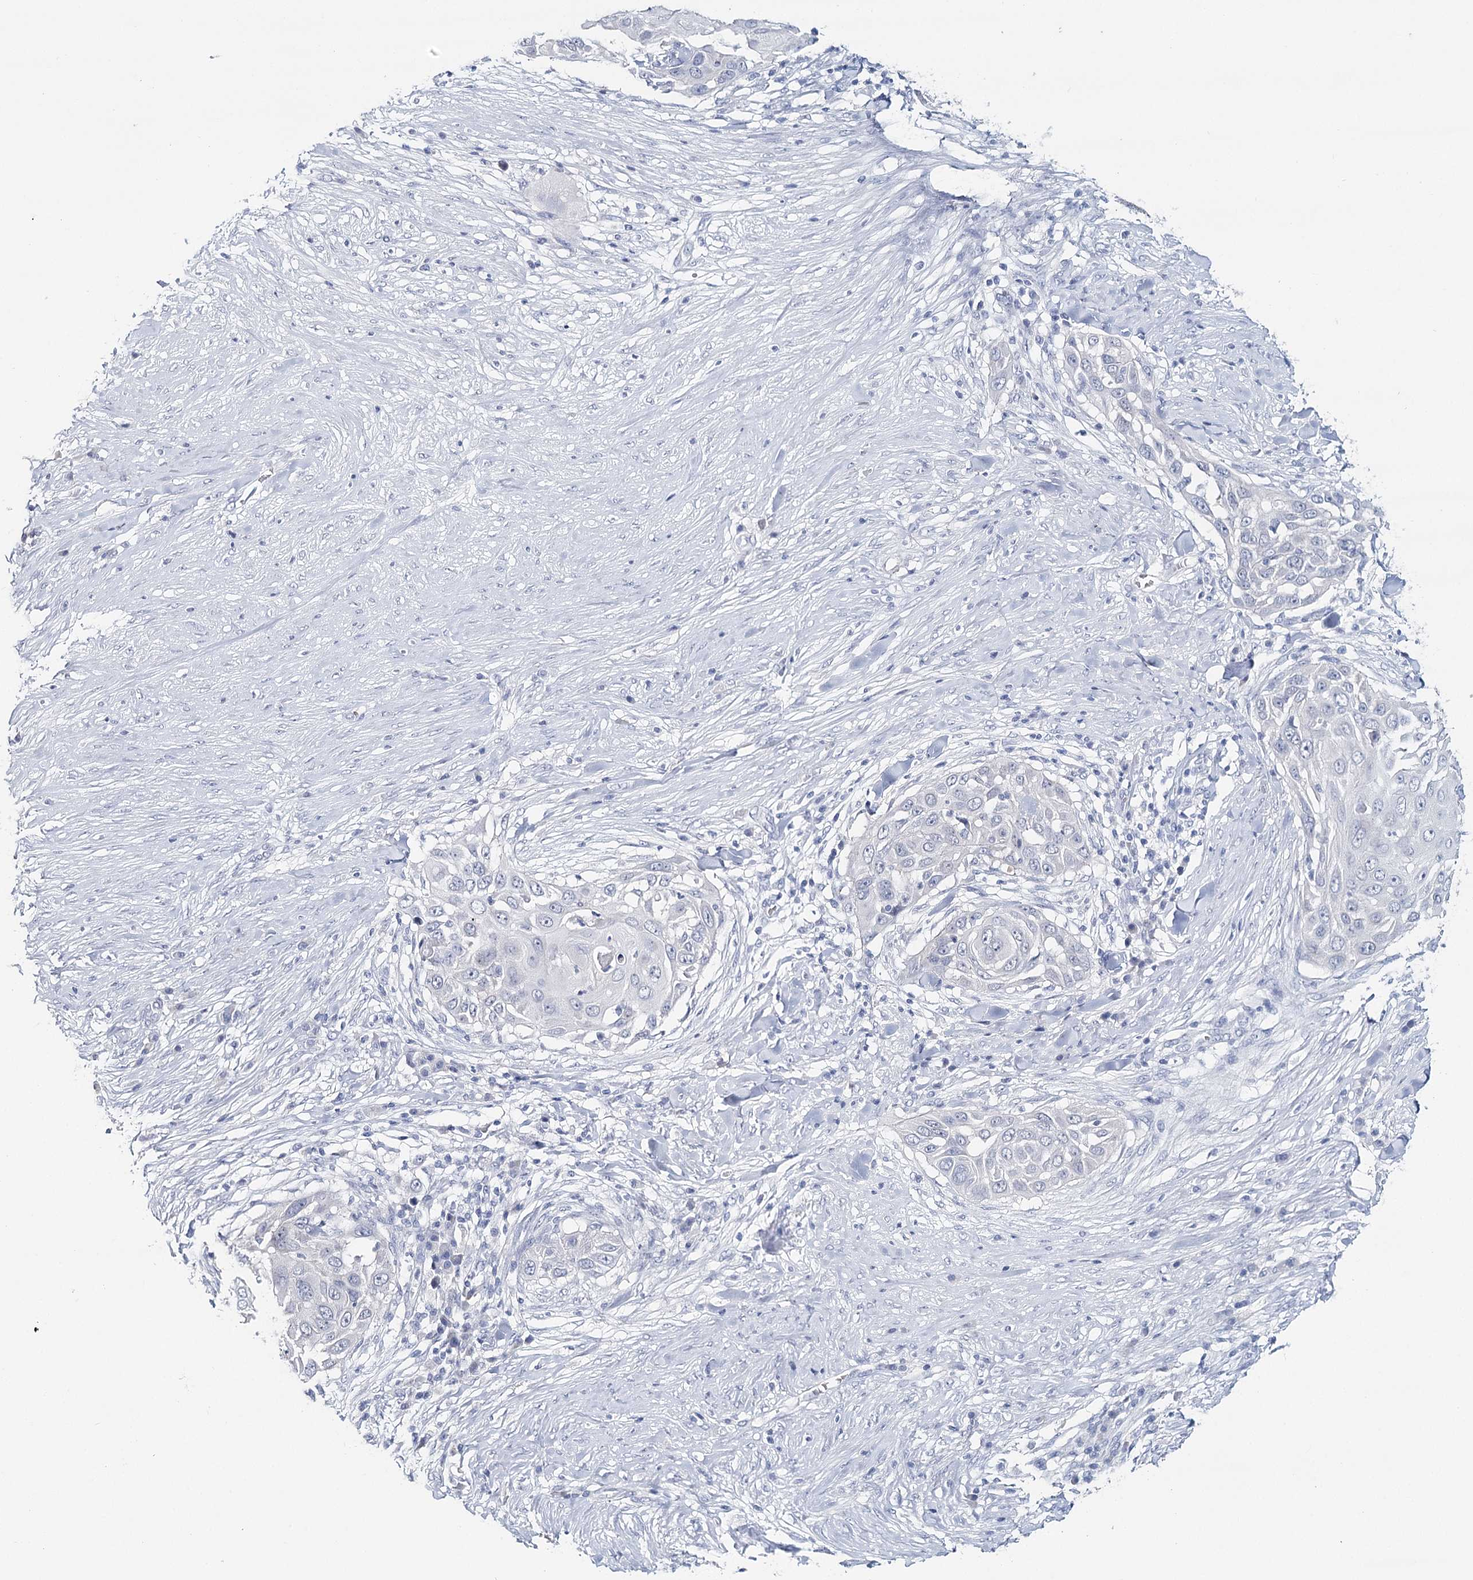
{"staining": {"intensity": "negative", "quantity": "none", "location": "none"}, "tissue": "skin cancer", "cell_type": "Tumor cells", "image_type": "cancer", "snomed": [{"axis": "morphology", "description": "Squamous cell carcinoma, NOS"}, {"axis": "topography", "description": "Skin"}], "caption": "DAB (3,3'-diaminobenzidine) immunohistochemical staining of skin cancer (squamous cell carcinoma) exhibits no significant positivity in tumor cells.", "gene": "HSPA4L", "patient": {"sex": "female", "age": 44}}